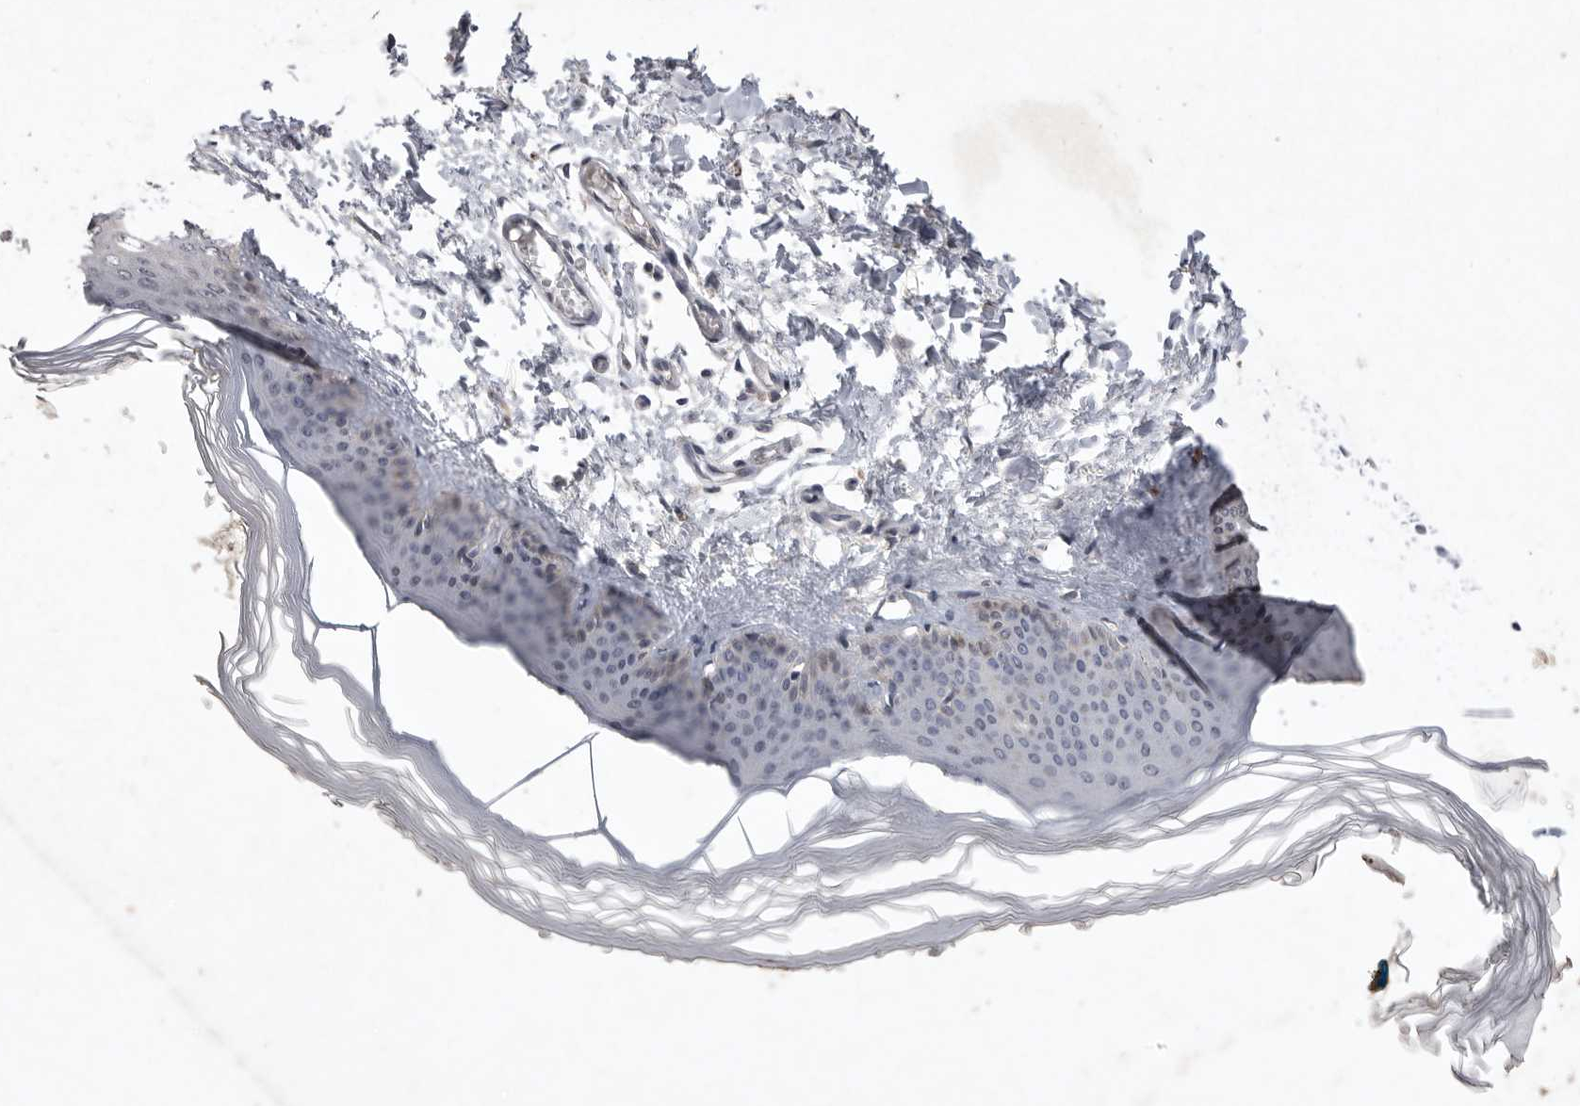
{"staining": {"intensity": "weak", "quantity": "25%-75%", "location": "cytoplasmic/membranous"}, "tissue": "skin", "cell_type": "Fibroblasts", "image_type": "normal", "snomed": [{"axis": "morphology", "description": "Normal tissue, NOS"}, {"axis": "topography", "description": "Skin"}], "caption": "About 25%-75% of fibroblasts in unremarkable skin display weak cytoplasmic/membranous protein staining as visualized by brown immunohistochemical staining.", "gene": "APLNR", "patient": {"sex": "female", "age": 27}}